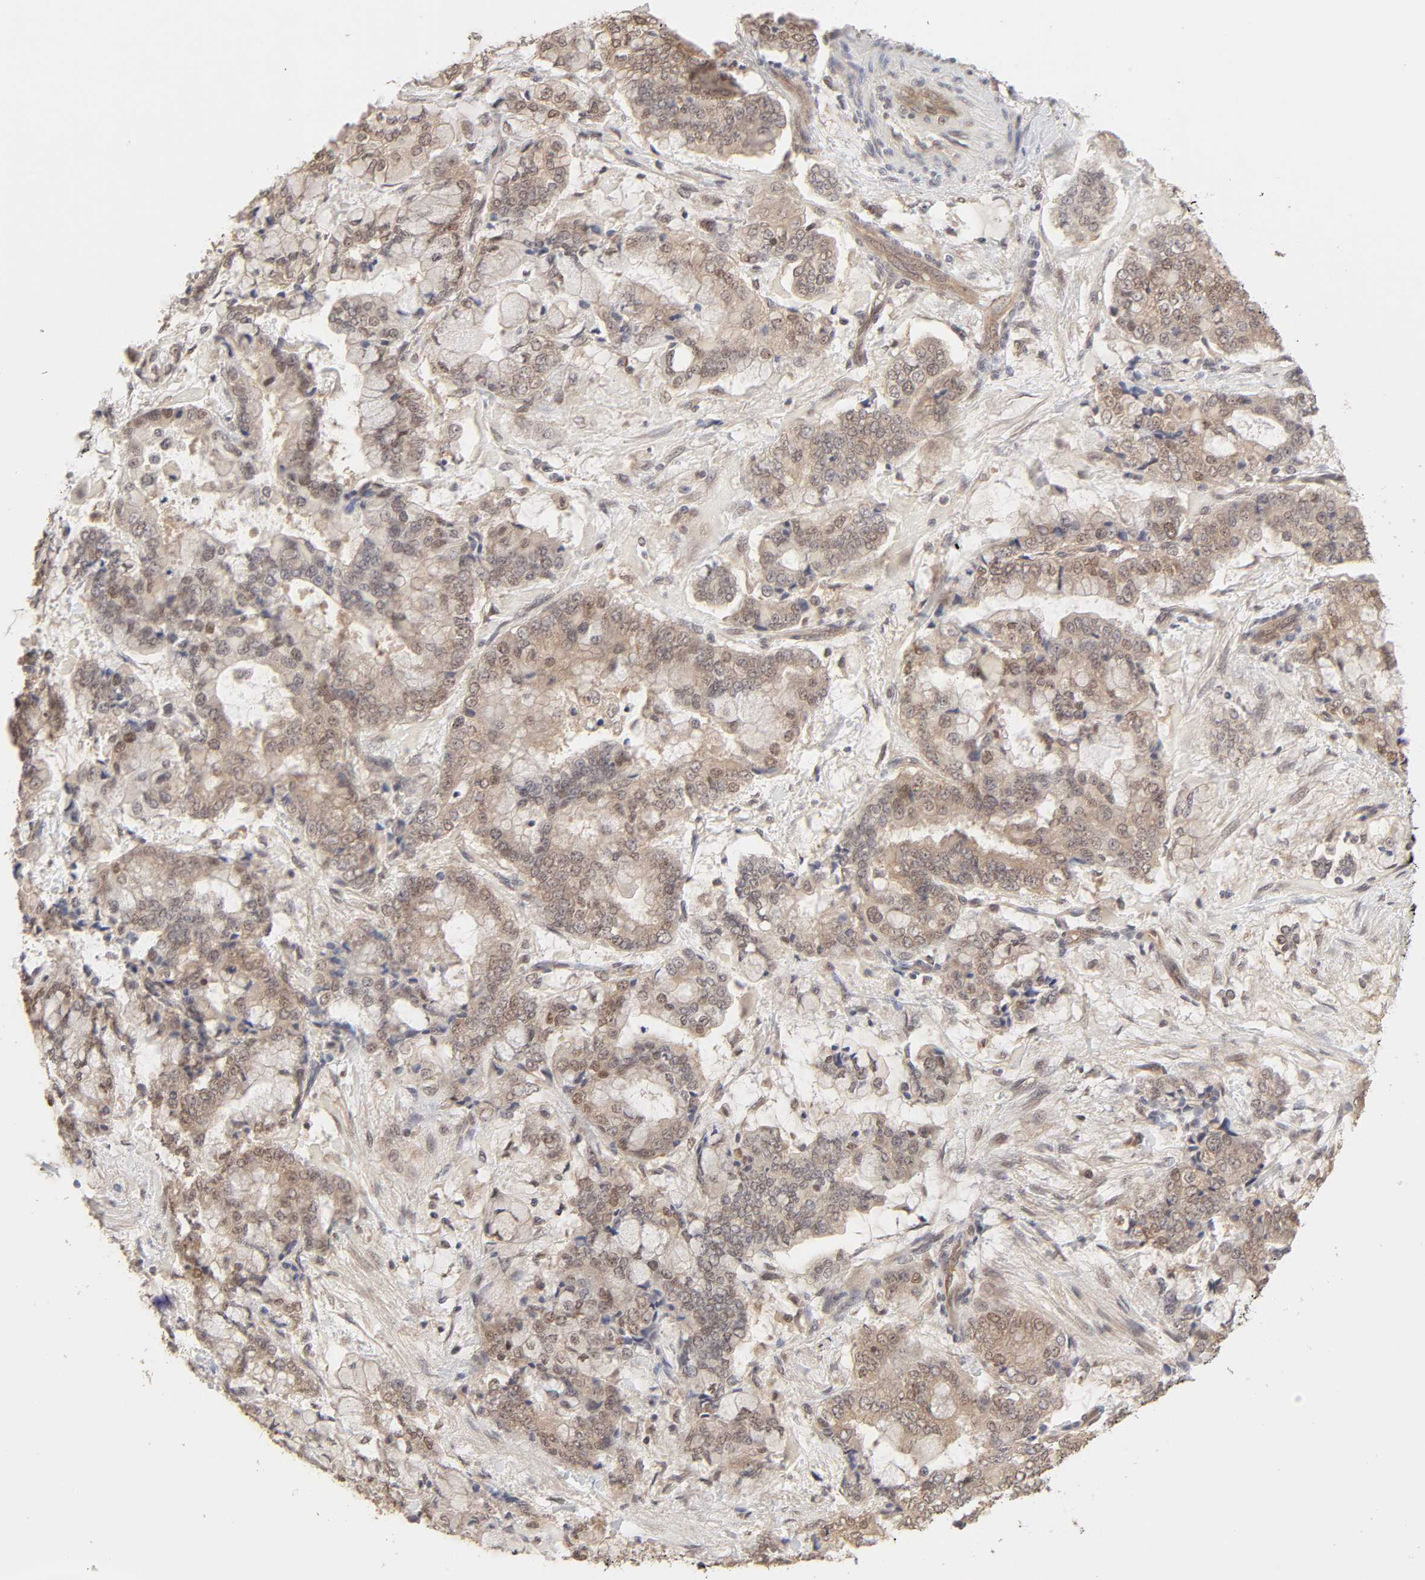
{"staining": {"intensity": "moderate", "quantity": ">75%", "location": "cytoplasmic/membranous"}, "tissue": "stomach cancer", "cell_type": "Tumor cells", "image_type": "cancer", "snomed": [{"axis": "morphology", "description": "Normal tissue, NOS"}, {"axis": "morphology", "description": "Adenocarcinoma, NOS"}, {"axis": "topography", "description": "Stomach, upper"}, {"axis": "topography", "description": "Stomach"}], "caption": "Stomach adenocarcinoma stained with IHC shows moderate cytoplasmic/membranous expression in approximately >75% of tumor cells.", "gene": "MAPK1", "patient": {"sex": "male", "age": 76}}